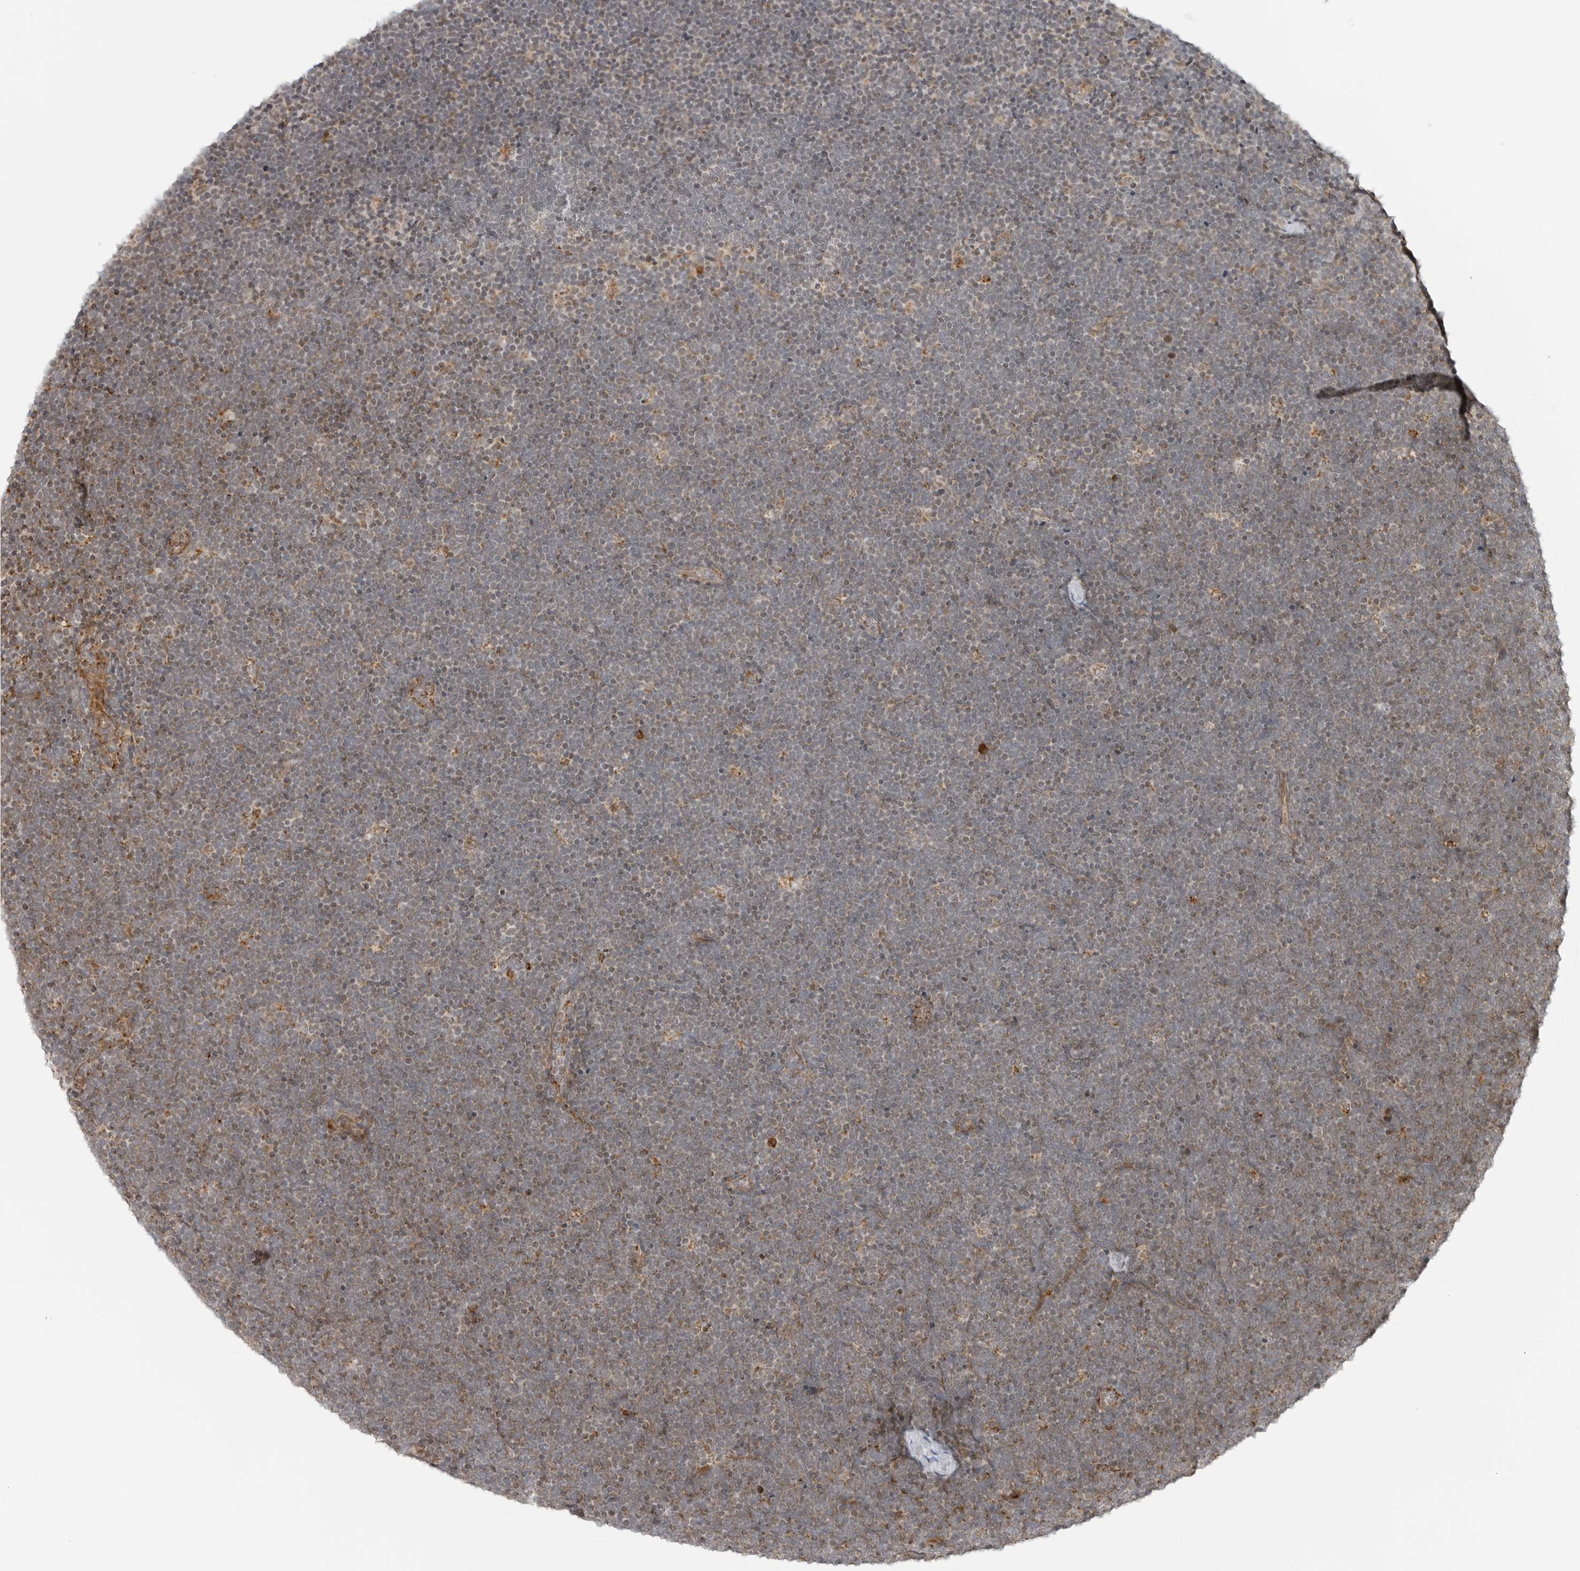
{"staining": {"intensity": "negative", "quantity": "none", "location": "none"}, "tissue": "lymphoma", "cell_type": "Tumor cells", "image_type": "cancer", "snomed": [{"axis": "morphology", "description": "Malignant lymphoma, non-Hodgkin's type, High grade"}, {"axis": "topography", "description": "Lymph node"}], "caption": "Lymphoma stained for a protein using immunohistochemistry (IHC) shows no positivity tumor cells.", "gene": "PEX2", "patient": {"sex": "male", "age": 13}}